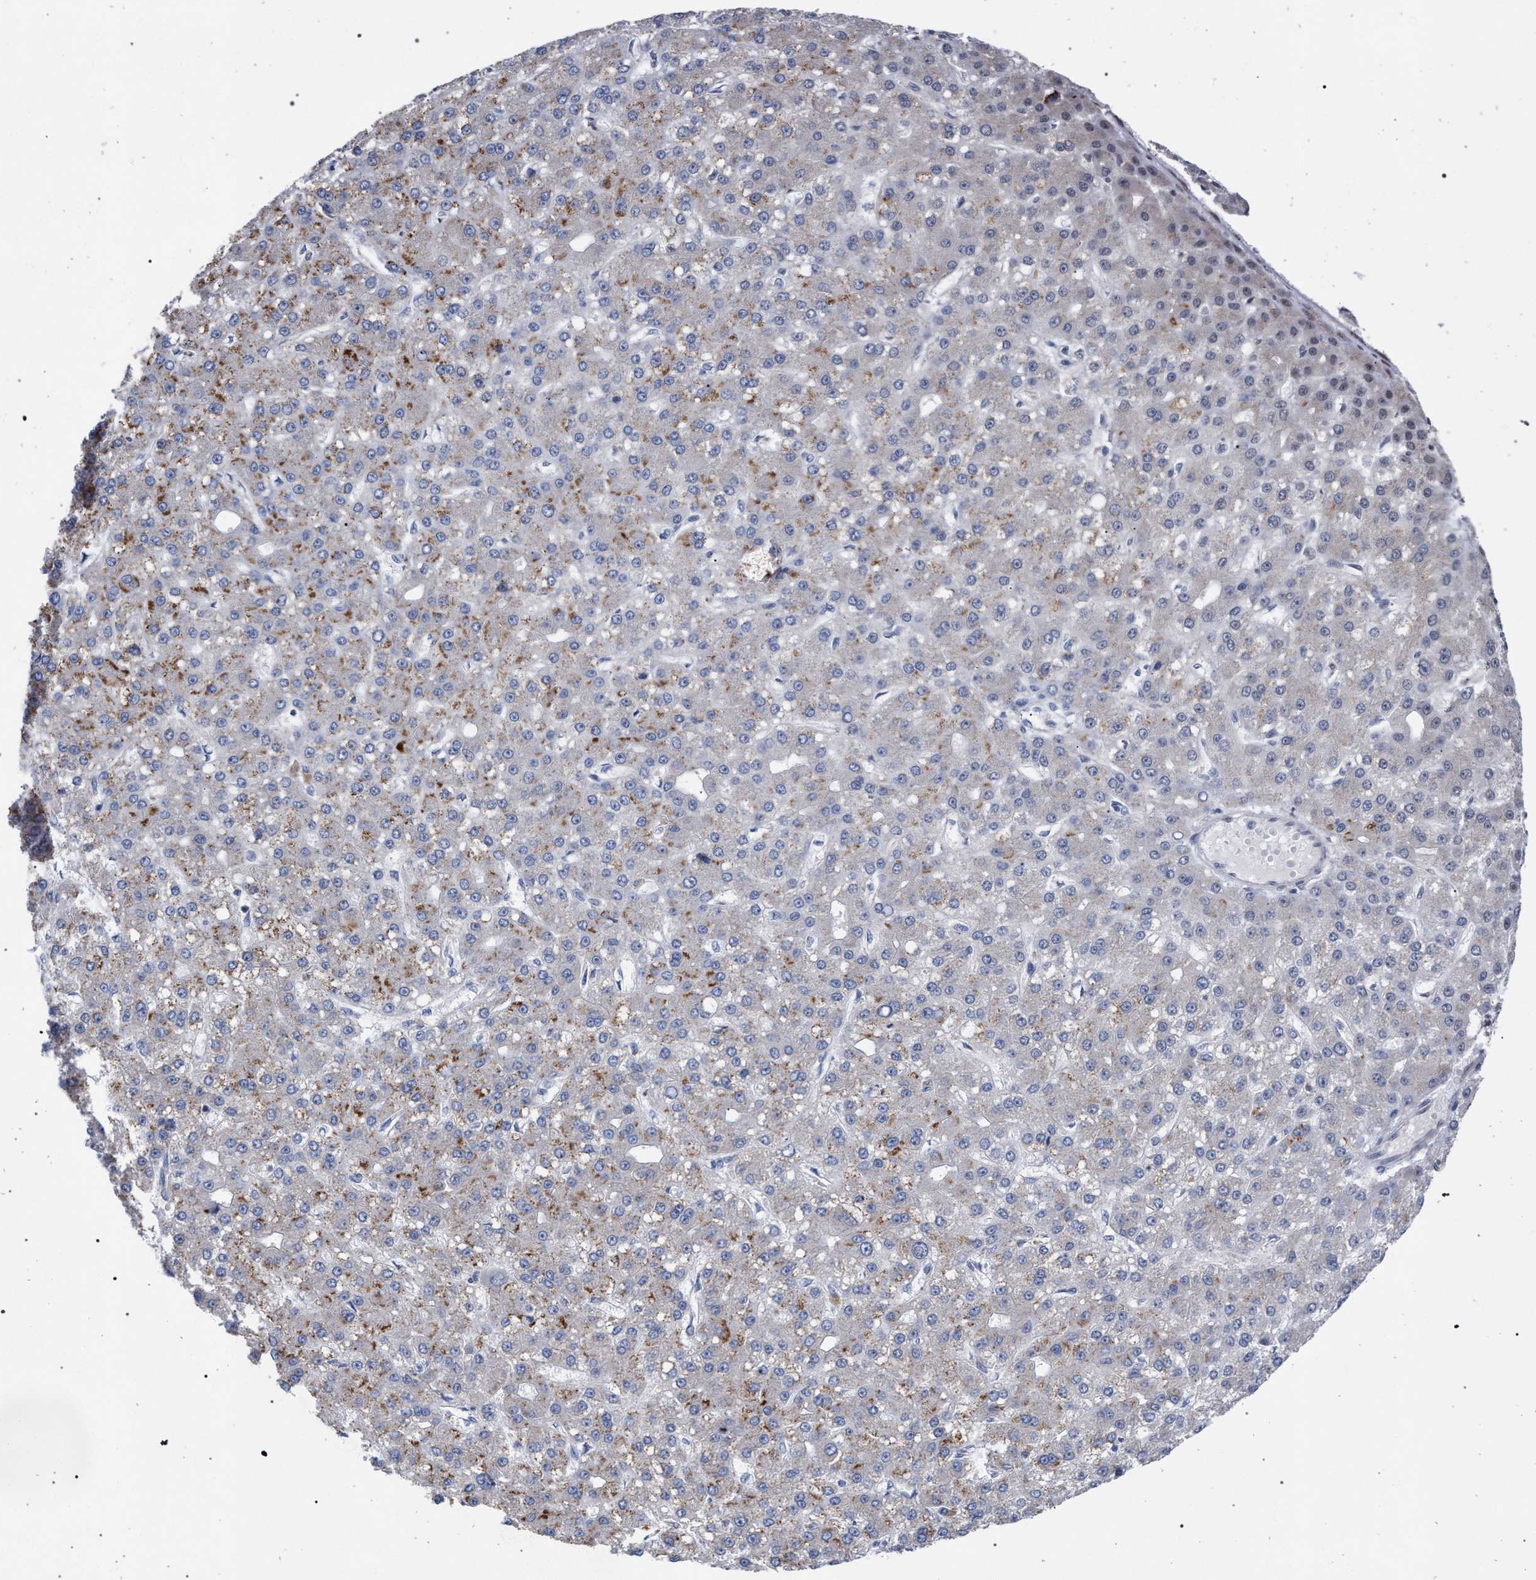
{"staining": {"intensity": "moderate", "quantity": "25%-75%", "location": "cytoplasmic/membranous"}, "tissue": "liver cancer", "cell_type": "Tumor cells", "image_type": "cancer", "snomed": [{"axis": "morphology", "description": "Carcinoma, Hepatocellular, NOS"}, {"axis": "topography", "description": "Liver"}], "caption": "A histopathology image showing moderate cytoplasmic/membranous positivity in about 25%-75% of tumor cells in liver hepatocellular carcinoma, as visualized by brown immunohistochemical staining.", "gene": "GOLGA2", "patient": {"sex": "male", "age": 67}}